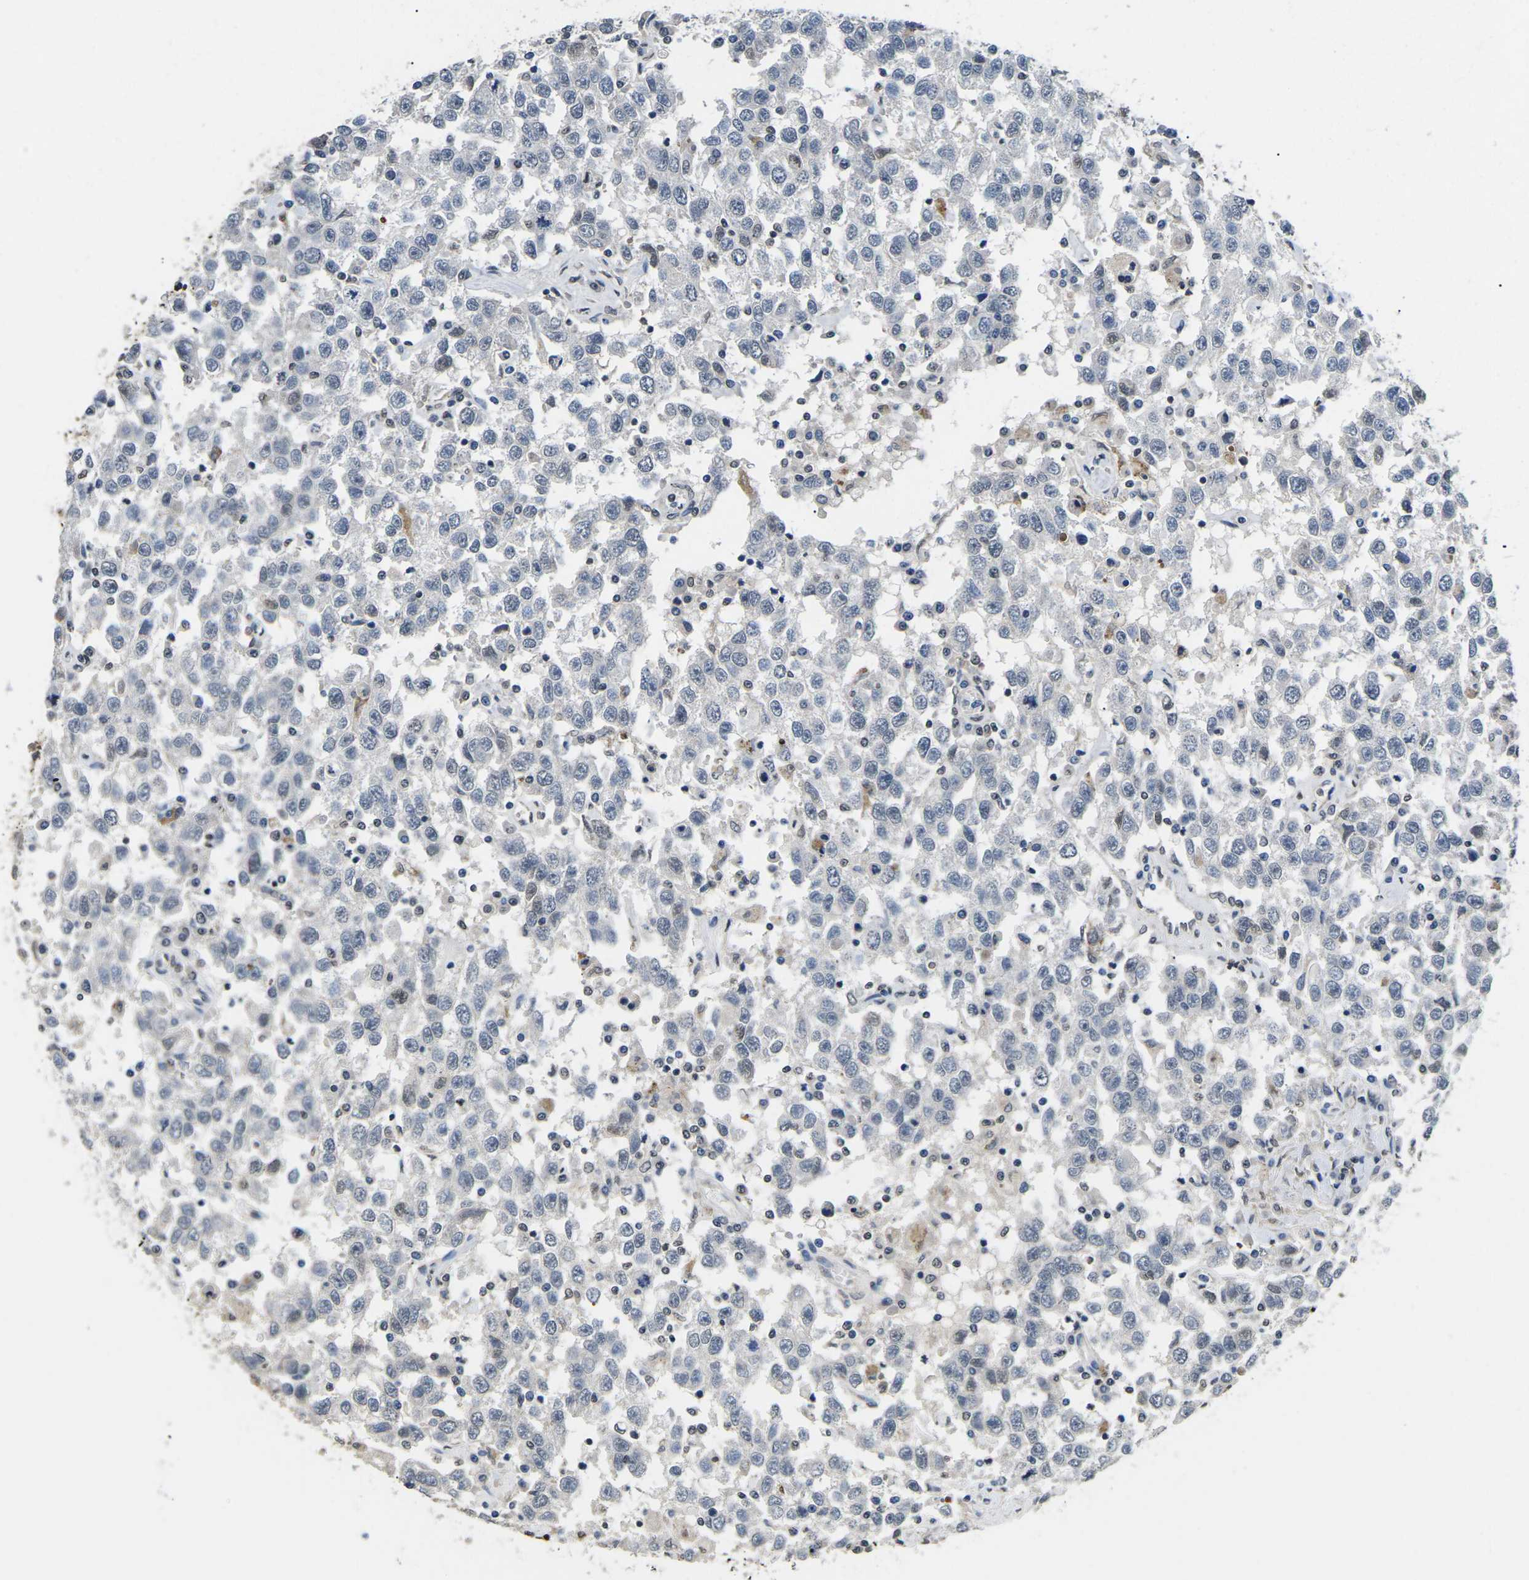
{"staining": {"intensity": "negative", "quantity": "none", "location": "none"}, "tissue": "testis cancer", "cell_type": "Tumor cells", "image_type": "cancer", "snomed": [{"axis": "morphology", "description": "Seminoma, NOS"}, {"axis": "topography", "description": "Testis"}], "caption": "Immunohistochemistry histopathology image of testis seminoma stained for a protein (brown), which reveals no staining in tumor cells. Nuclei are stained in blue.", "gene": "SCNN1B", "patient": {"sex": "male", "age": 41}}